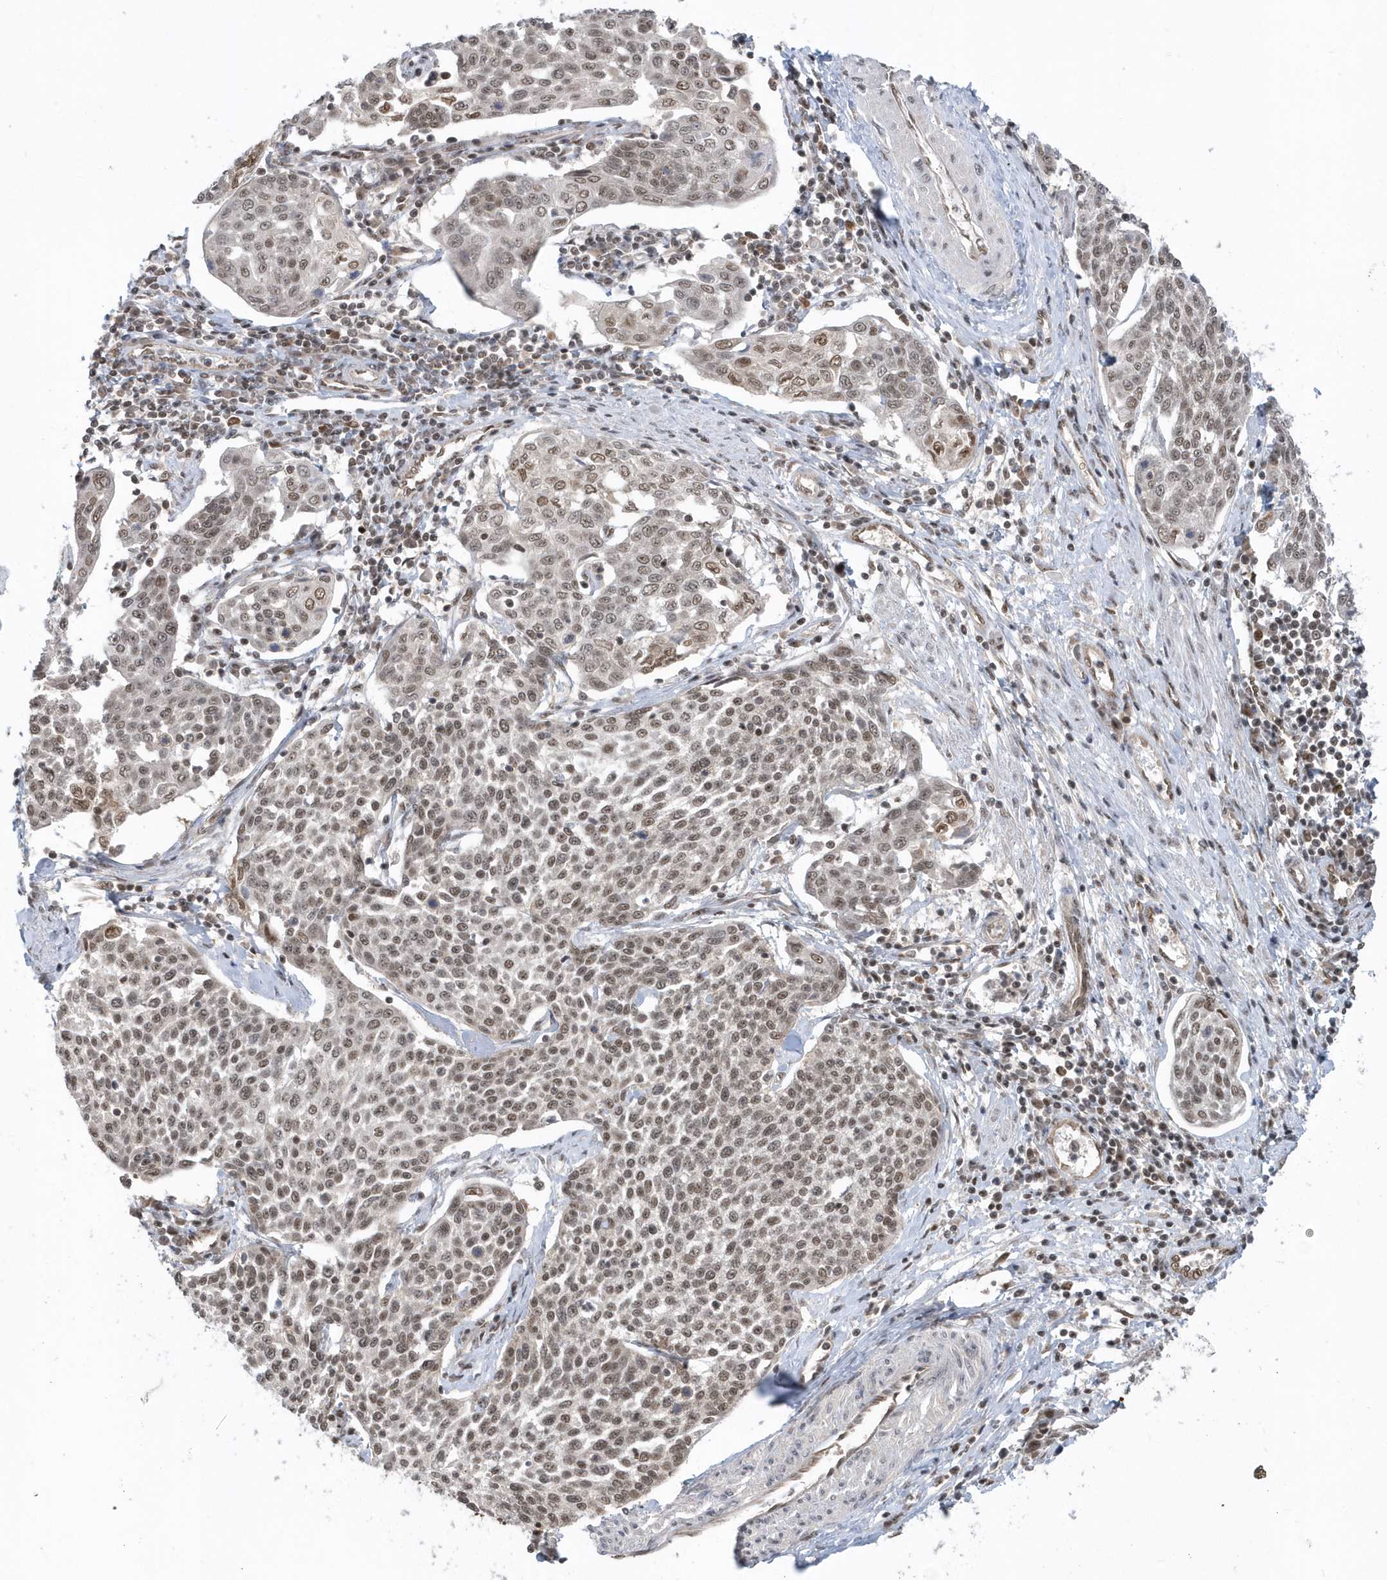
{"staining": {"intensity": "moderate", "quantity": ">75%", "location": "nuclear"}, "tissue": "cervical cancer", "cell_type": "Tumor cells", "image_type": "cancer", "snomed": [{"axis": "morphology", "description": "Squamous cell carcinoma, NOS"}, {"axis": "topography", "description": "Cervix"}], "caption": "Protein expression analysis of cervical squamous cell carcinoma shows moderate nuclear staining in approximately >75% of tumor cells.", "gene": "SEPHS1", "patient": {"sex": "female", "age": 34}}